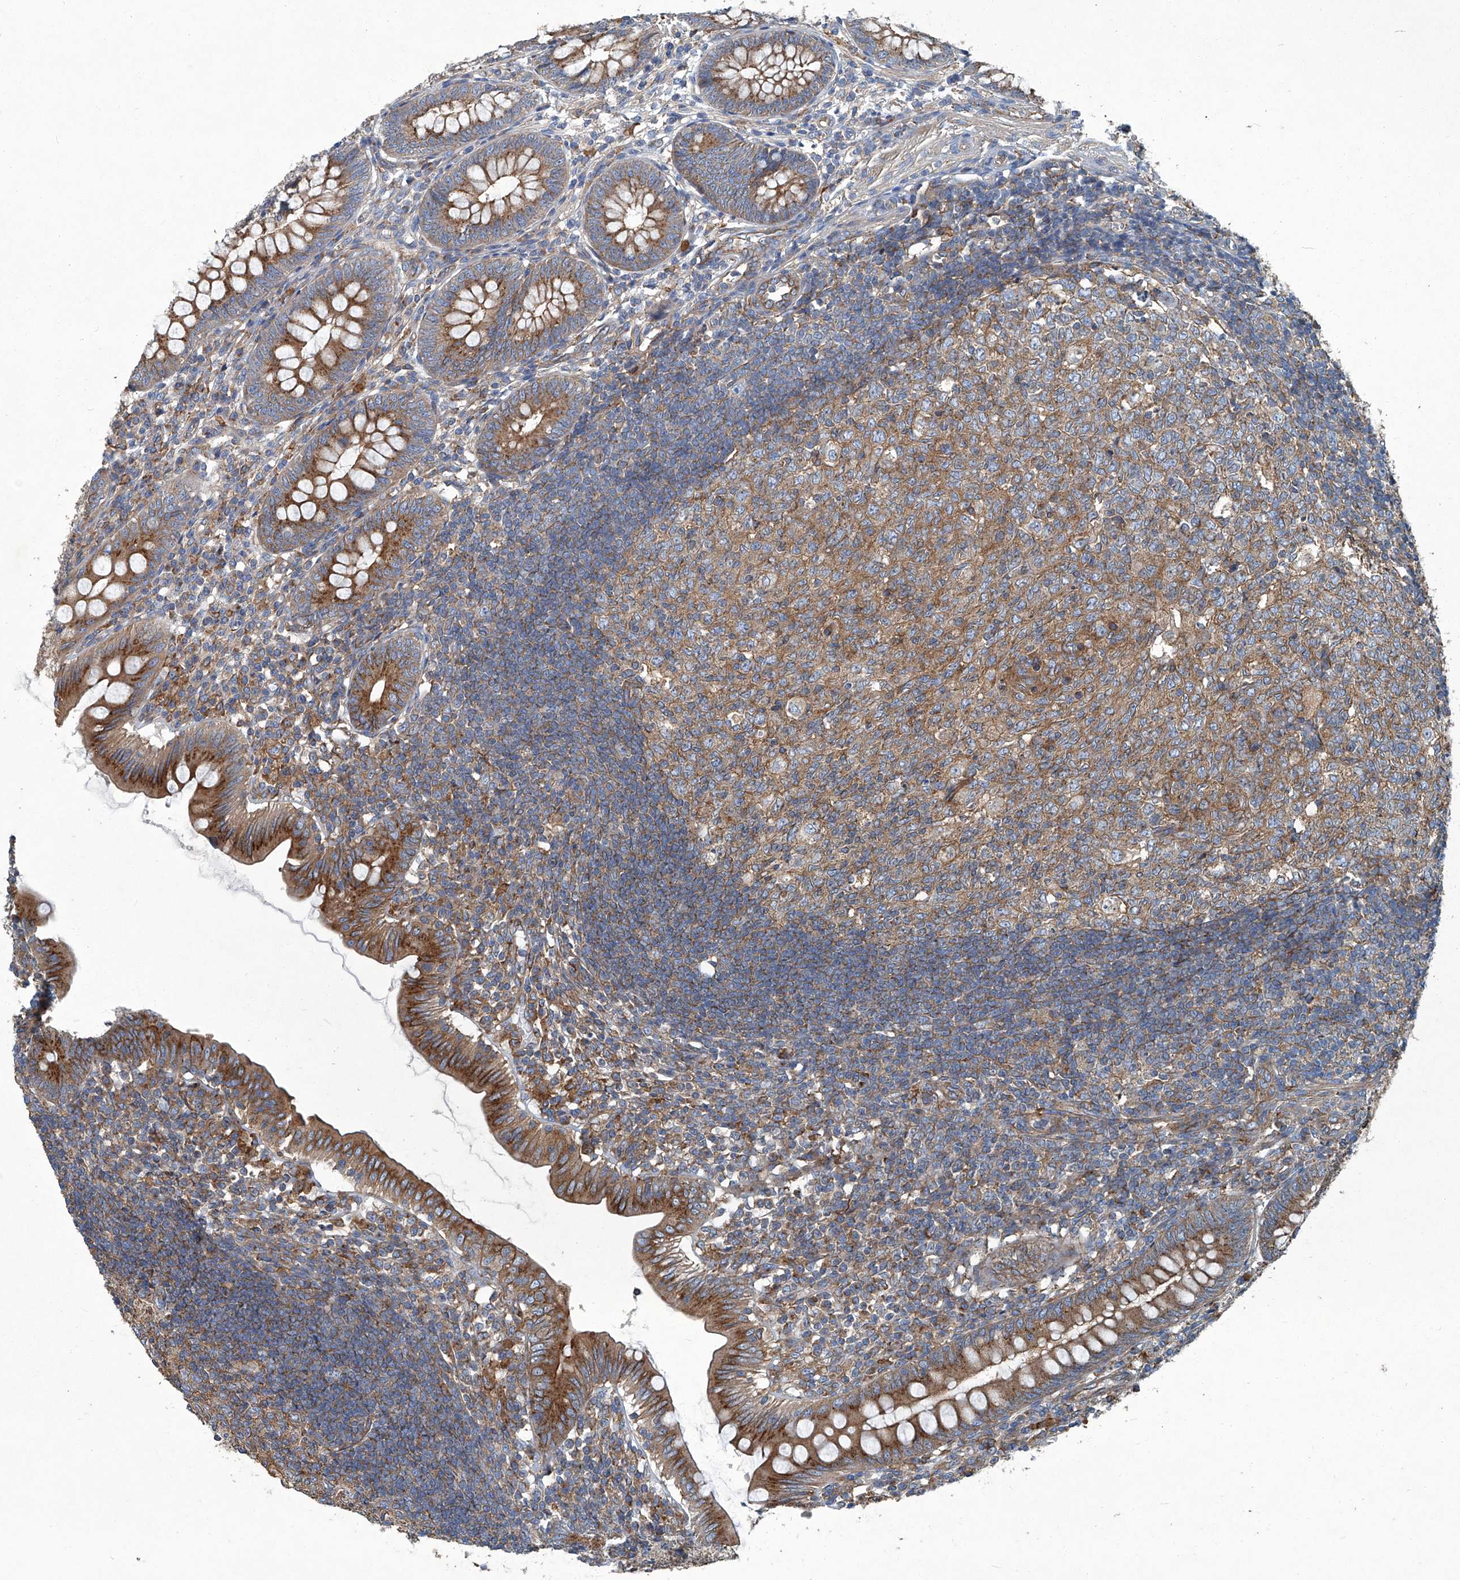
{"staining": {"intensity": "strong", "quantity": ">75%", "location": "cytoplasmic/membranous"}, "tissue": "appendix", "cell_type": "Glandular cells", "image_type": "normal", "snomed": [{"axis": "morphology", "description": "Normal tissue, NOS"}, {"axis": "topography", "description": "Appendix"}], "caption": "Unremarkable appendix reveals strong cytoplasmic/membranous staining in about >75% of glandular cells.", "gene": "PIGH", "patient": {"sex": "male", "age": 14}}